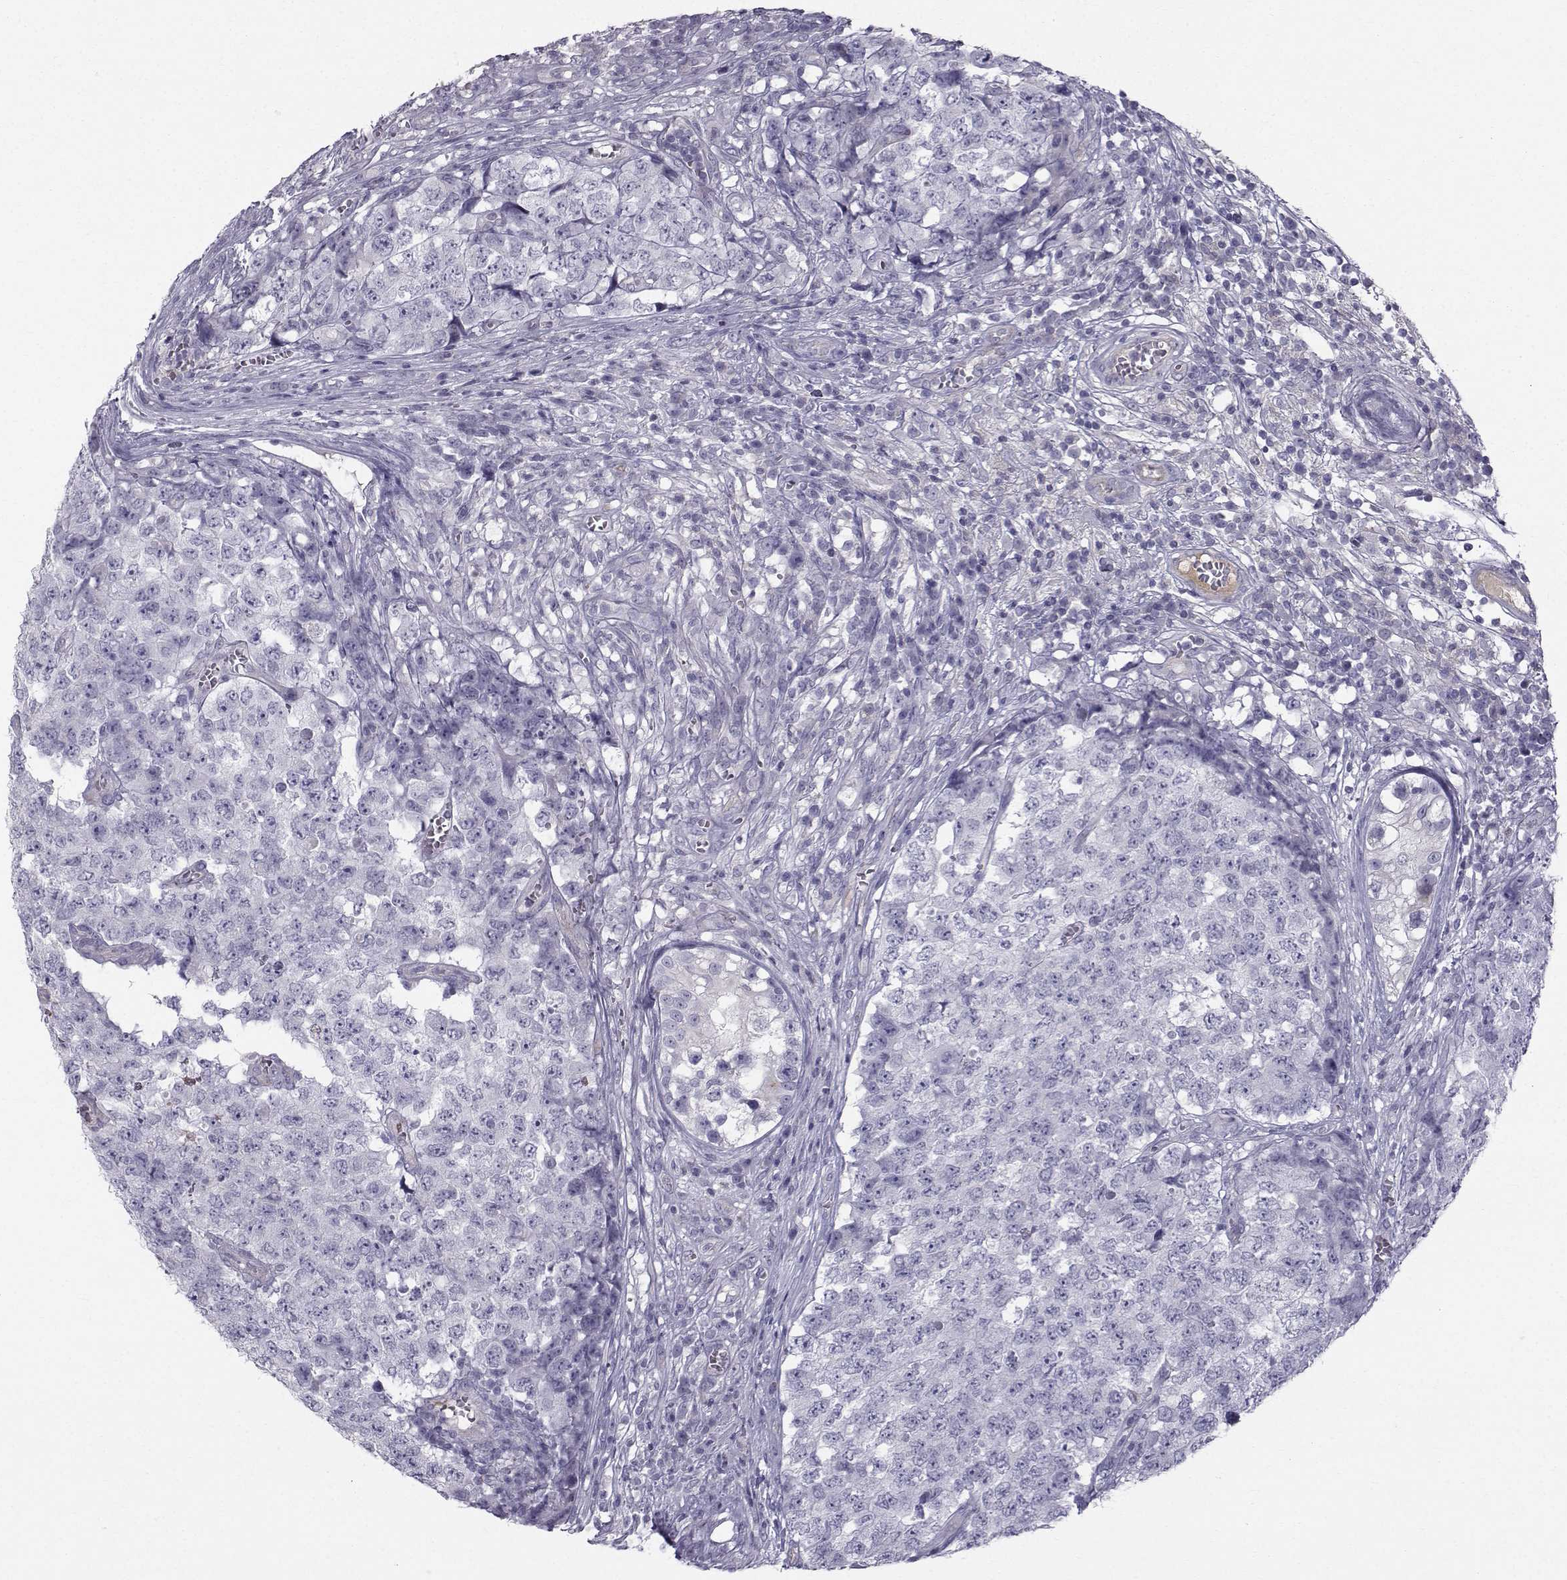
{"staining": {"intensity": "negative", "quantity": "none", "location": "none"}, "tissue": "testis cancer", "cell_type": "Tumor cells", "image_type": "cancer", "snomed": [{"axis": "morphology", "description": "Carcinoma, Embryonal, NOS"}, {"axis": "topography", "description": "Testis"}], "caption": "High power microscopy histopathology image of an immunohistochemistry photomicrograph of testis cancer, revealing no significant positivity in tumor cells.", "gene": "CALCR", "patient": {"sex": "male", "age": 23}}